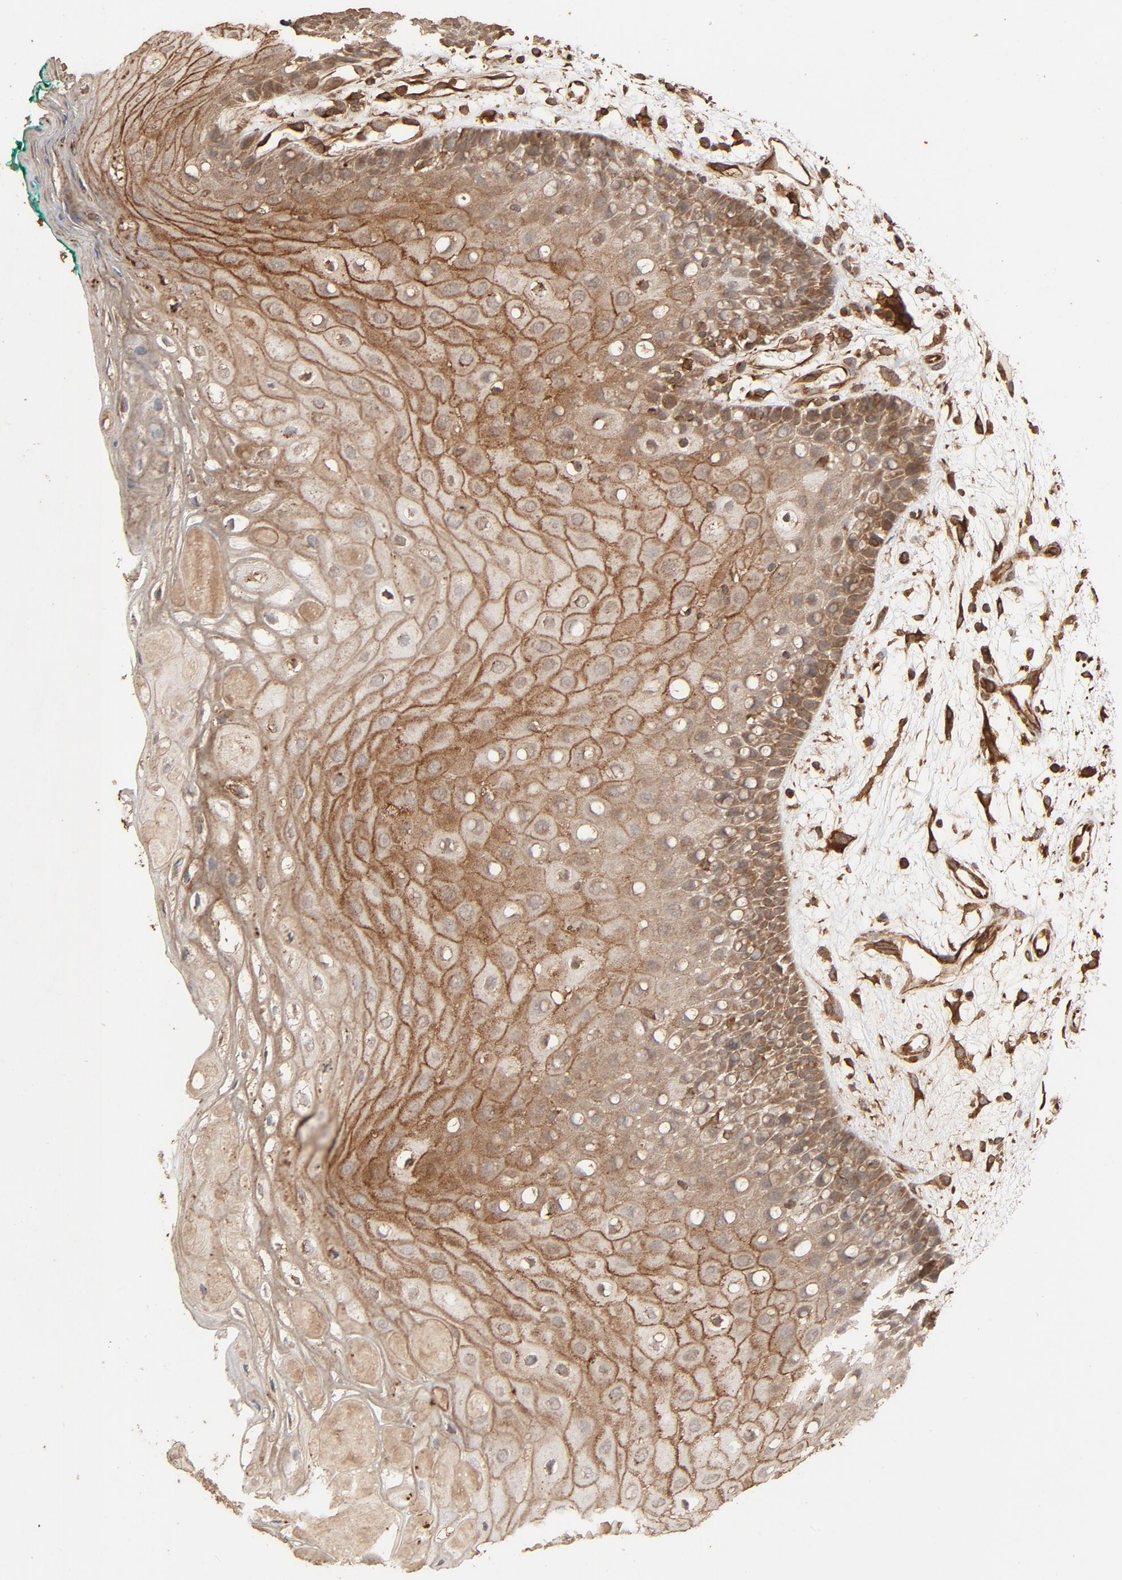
{"staining": {"intensity": "moderate", "quantity": ">75%", "location": "cytoplasmic/membranous"}, "tissue": "oral mucosa", "cell_type": "Squamous epithelial cells", "image_type": "normal", "snomed": [{"axis": "morphology", "description": "Normal tissue, NOS"}, {"axis": "morphology", "description": "Squamous cell carcinoma, NOS"}, {"axis": "topography", "description": "Skeletal muscle"}, {"axis": "topography", "description": "Oral tissue"}, {"axis": "topography", "description": "Head-Neck"}], "caption": "Squamous epithelial cells show moderate cytoplasmic/membranous staining in approximately >75% of cells in benign oral mucosa. The protein of interest is stained brown, and the nuclei are stained in blue (DAB IHC with brightfield microscopy, high magnification).", "gene": "RPS6KA6", "patient": {"sex": "female", "age": 84}}